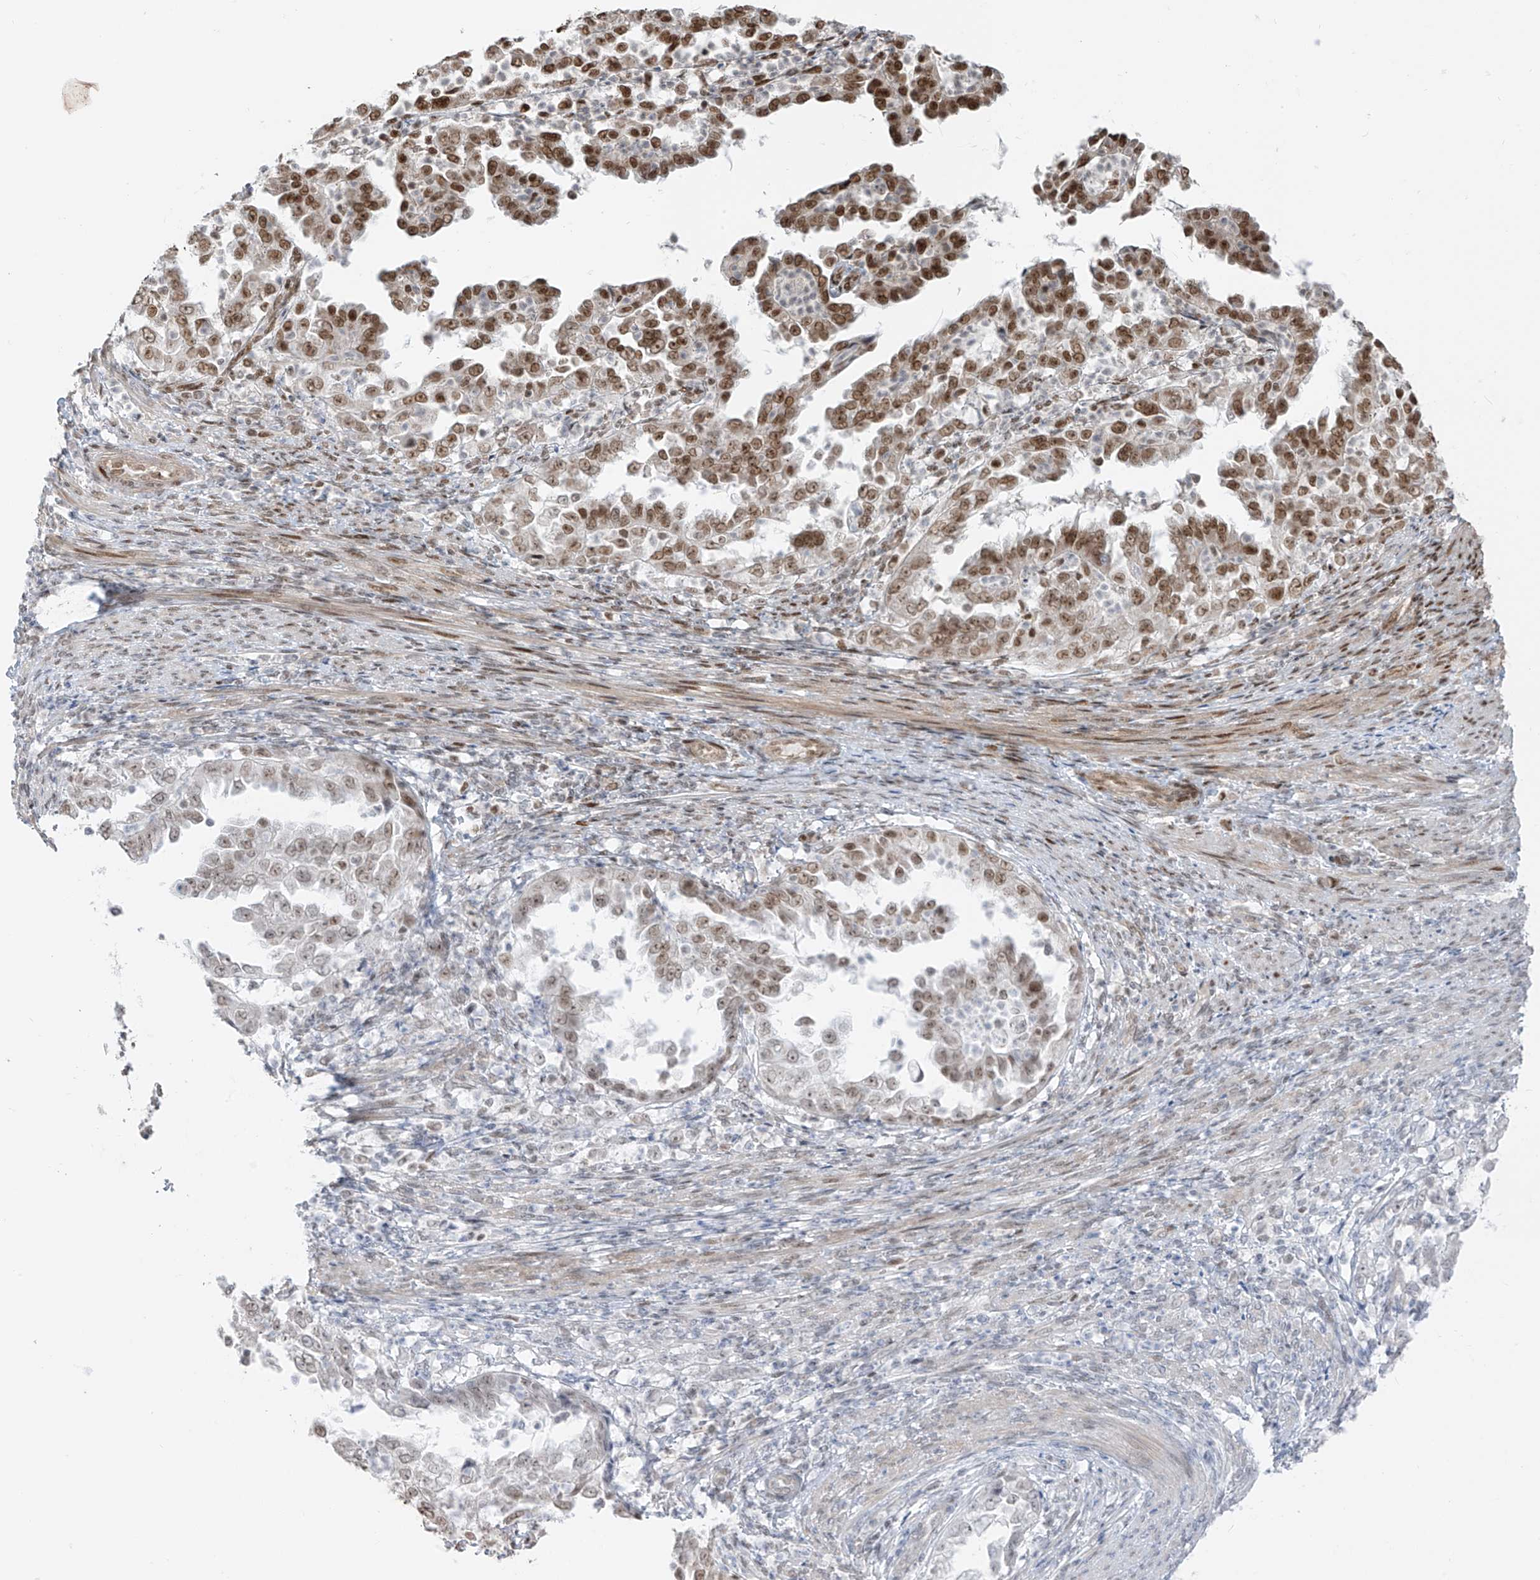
{"staining": {"intensity": "moderate", "quantity": ">75%", "location": "nuclear"}, "tissue": "endometrial cancer", "cell_type": "Tumor cells", "image_type": "cancer", "snomed": [{"axis": "morphology", "description": "Adenocarcinoma, NOS"}, {"axis": "topography", "description": "Endometrium"}], "caption": "A brown stain labels moderate nuclear positivity of a protein in human endometrial adenocarcinoma tumor cells. (brown staining indicates protein expression, while blue staining denotes nuclei).", "gene": "ARHGEF3", "patient": {"sex": "female", "age": 85}}